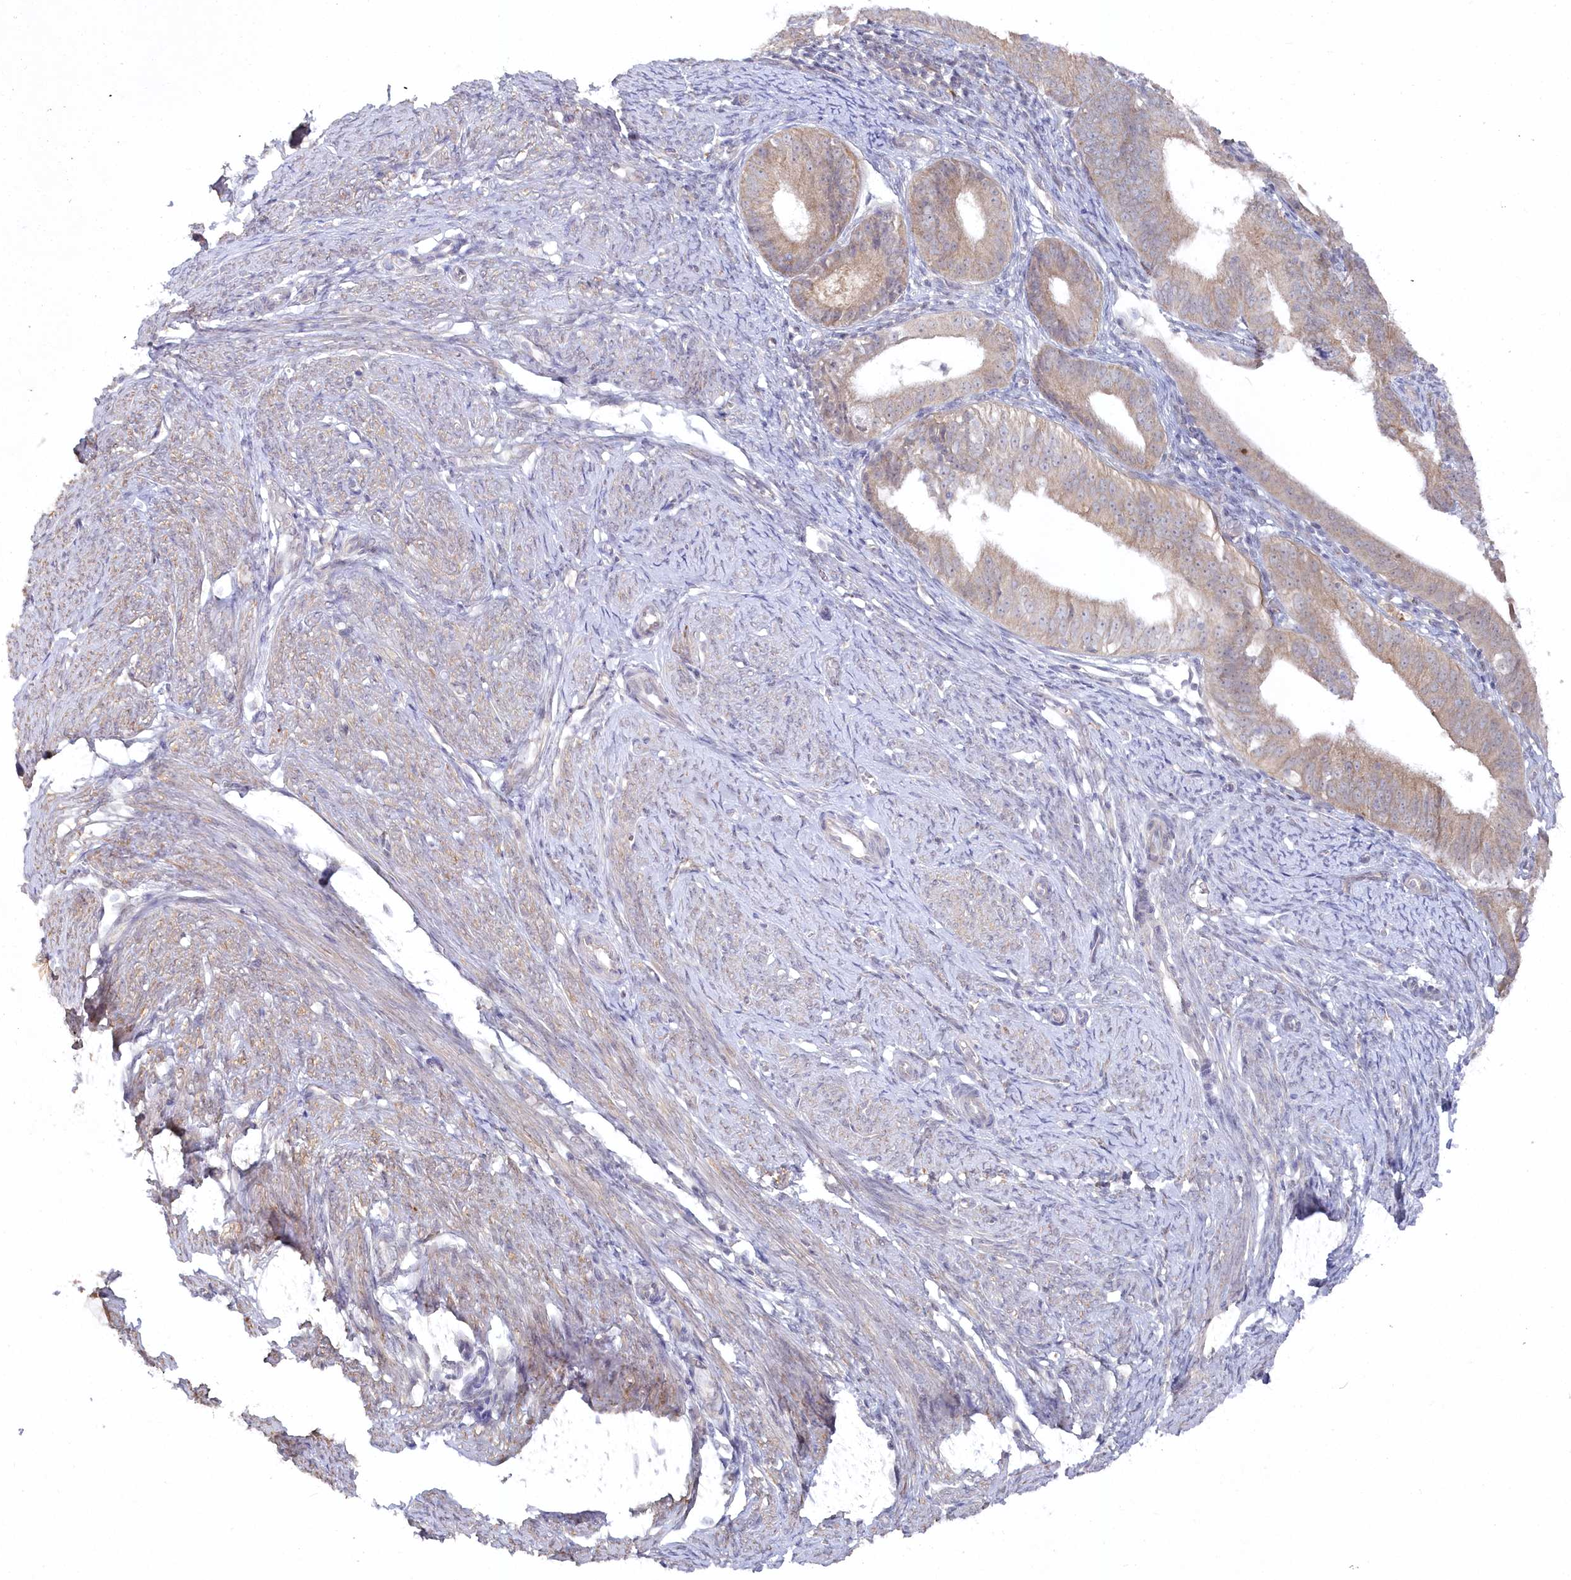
{"staining": {"intensity": "weak", "quantity": ">75%", "location": "cytoplasmic/membranous"}, "tissue": "endometrial cancer", "cell_type": "Tumor cells", "image_type": "cancer", "snomed": [{"axis": "morphology", "description": "Adenocarcinoma, NOS"}, {"axis": "topography", "description": "Endometrium"}], "caption": "Immunohistochemistry (IHC) of human endometrial adenocarcinoma shows low levels of weak cytoplasmic/membranous staining in approximately >75% of tumor cells.", "gene": "AAMDC", "patient": {"sex": "female", "age": 51}}